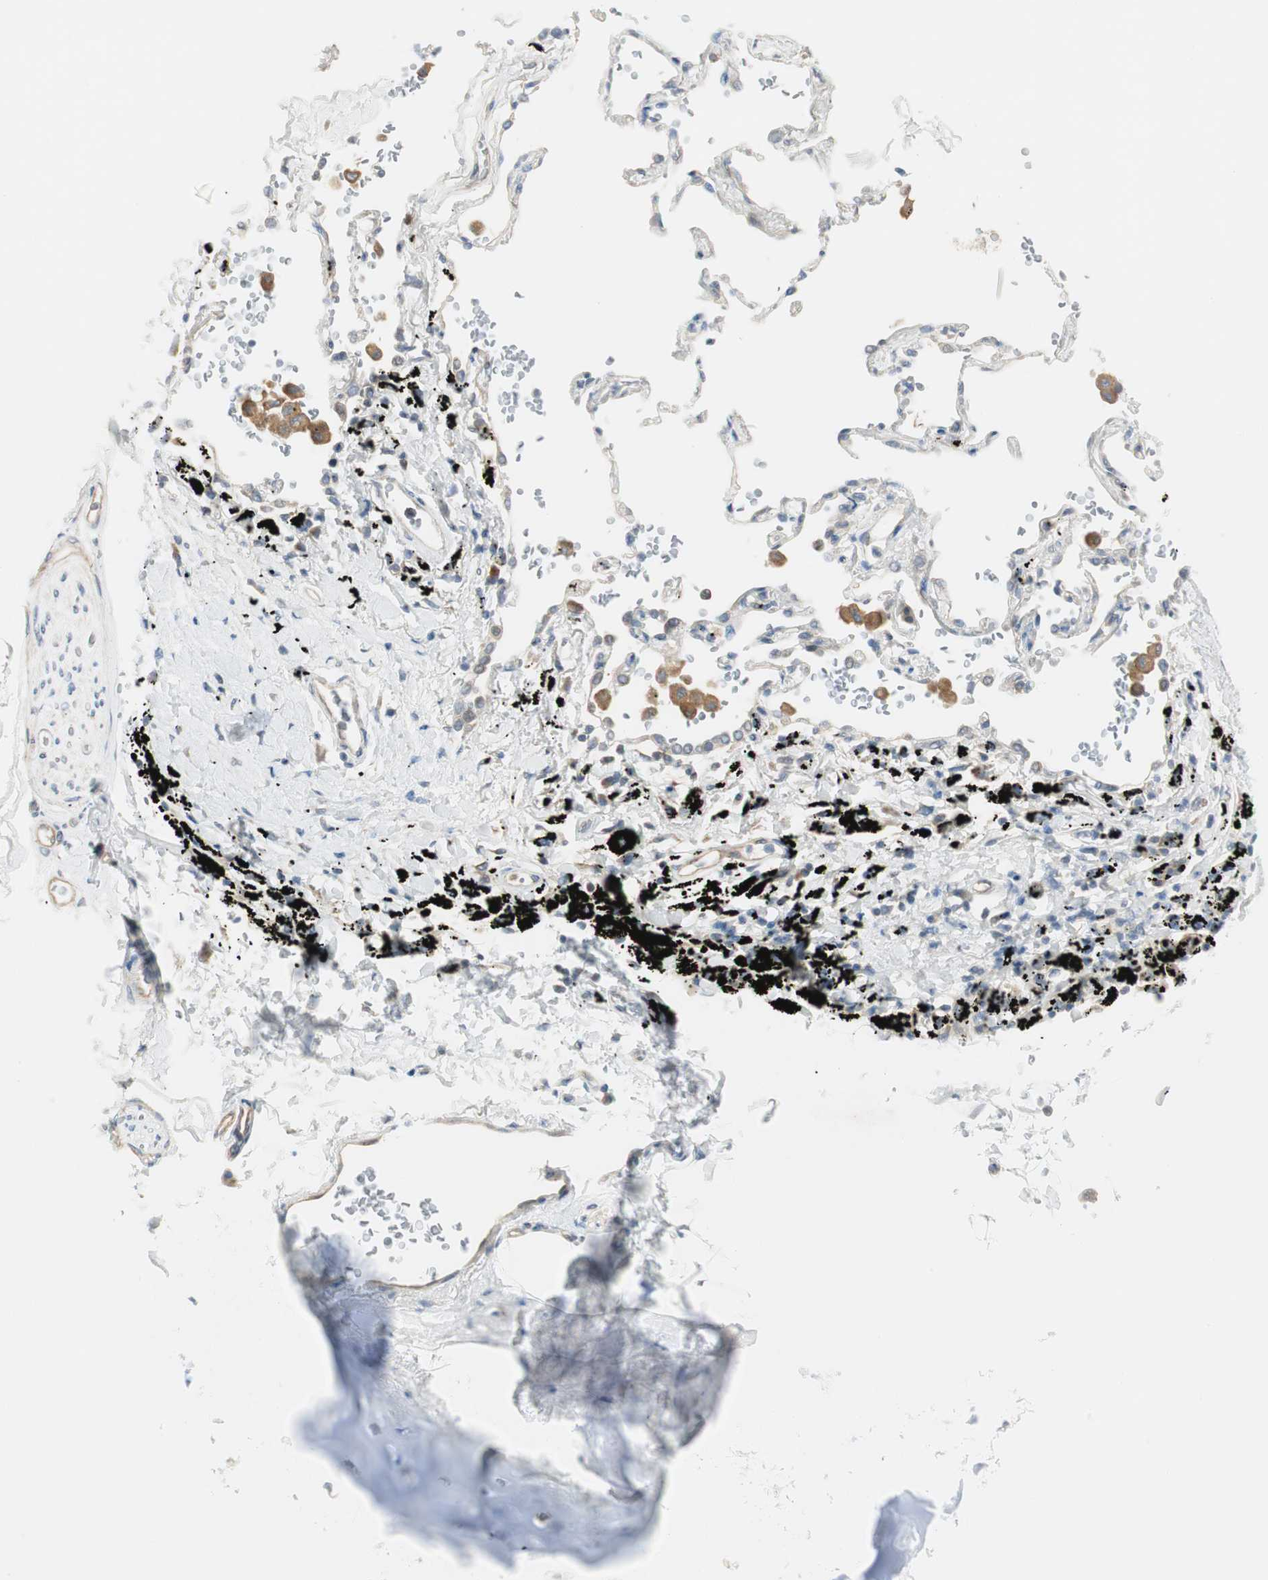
{"staining": {"intensity": "negative", "quantity": "none", "location": "none"}, "tissue": "adipose tissue", "cell_type": "Adipocytes", "image_type": "normal", "snomed": [{"axis": "morphology", "description": "Normal tissue, NOS"}, {"axis": "topography", "description": "Cartilage tissue"}, {"axis": "topography", "description": "Bronchus"}], "caption": "IHC of unremarkable human adipose tissue displays no positivity in adipocytes.", "gene": "CDK3", "patient": {"sex": "female", "age": 73}}